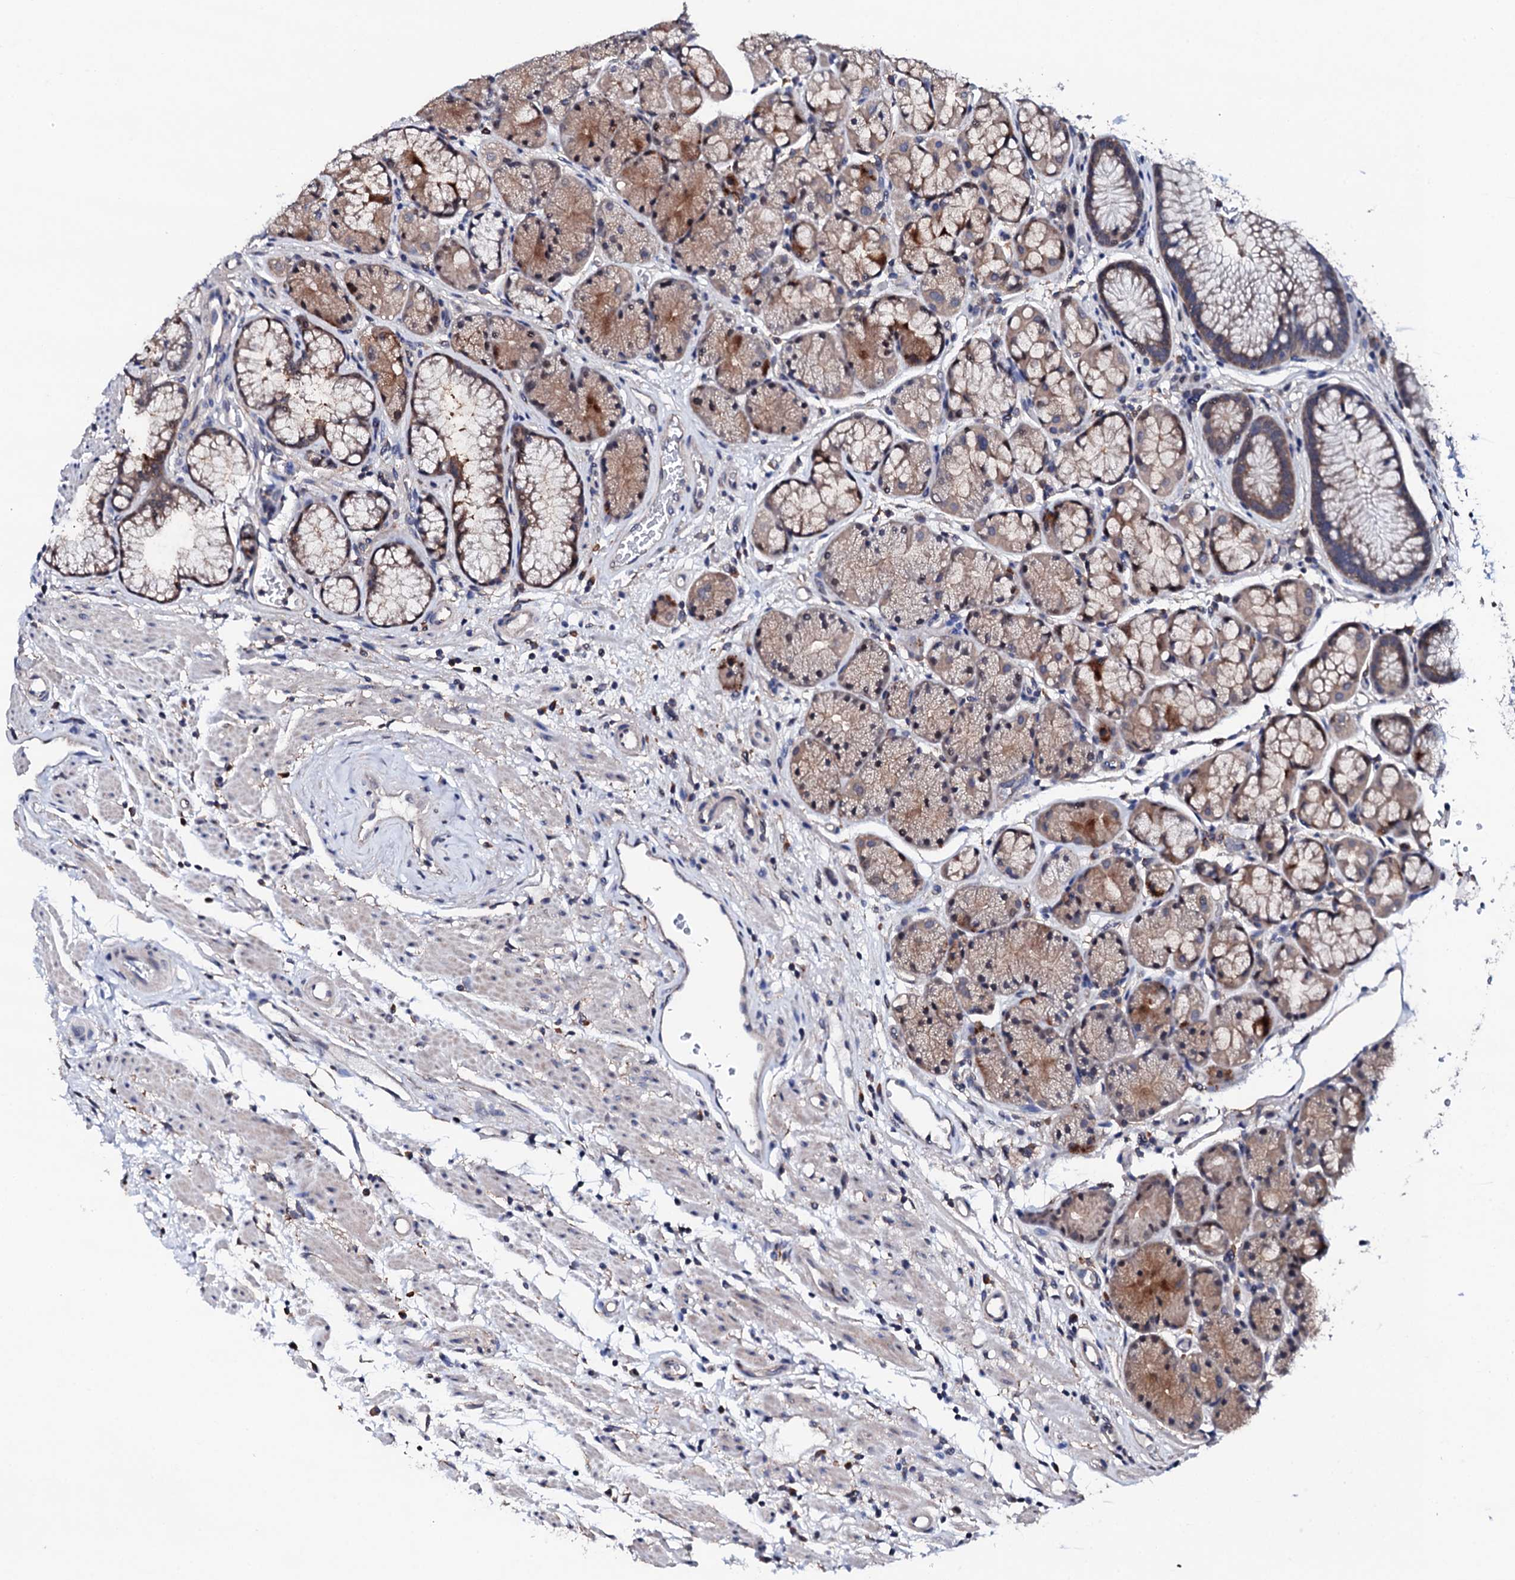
{"staining": {"intensity": "moderate", "quantity": "25%-75%", "location": "cytoplasmic/membranous,nuclear"}, "tissue": "stomach", "cell_type": "Glandular cells", "image_type": "normal", "snomed": [{"axis": "morphology", "description": "Normal tissue, NOS"}, {"axis": "topography", "description": "Stomach"}], "caption": "Human stomach stained with a brown dye reveals moderate cytoplasmic/membranous,nuclear positive expression in approximately 25%-75% of glandular cells.", "gene": "EDC3", "patient": {"sex": "male", "age": 63}}